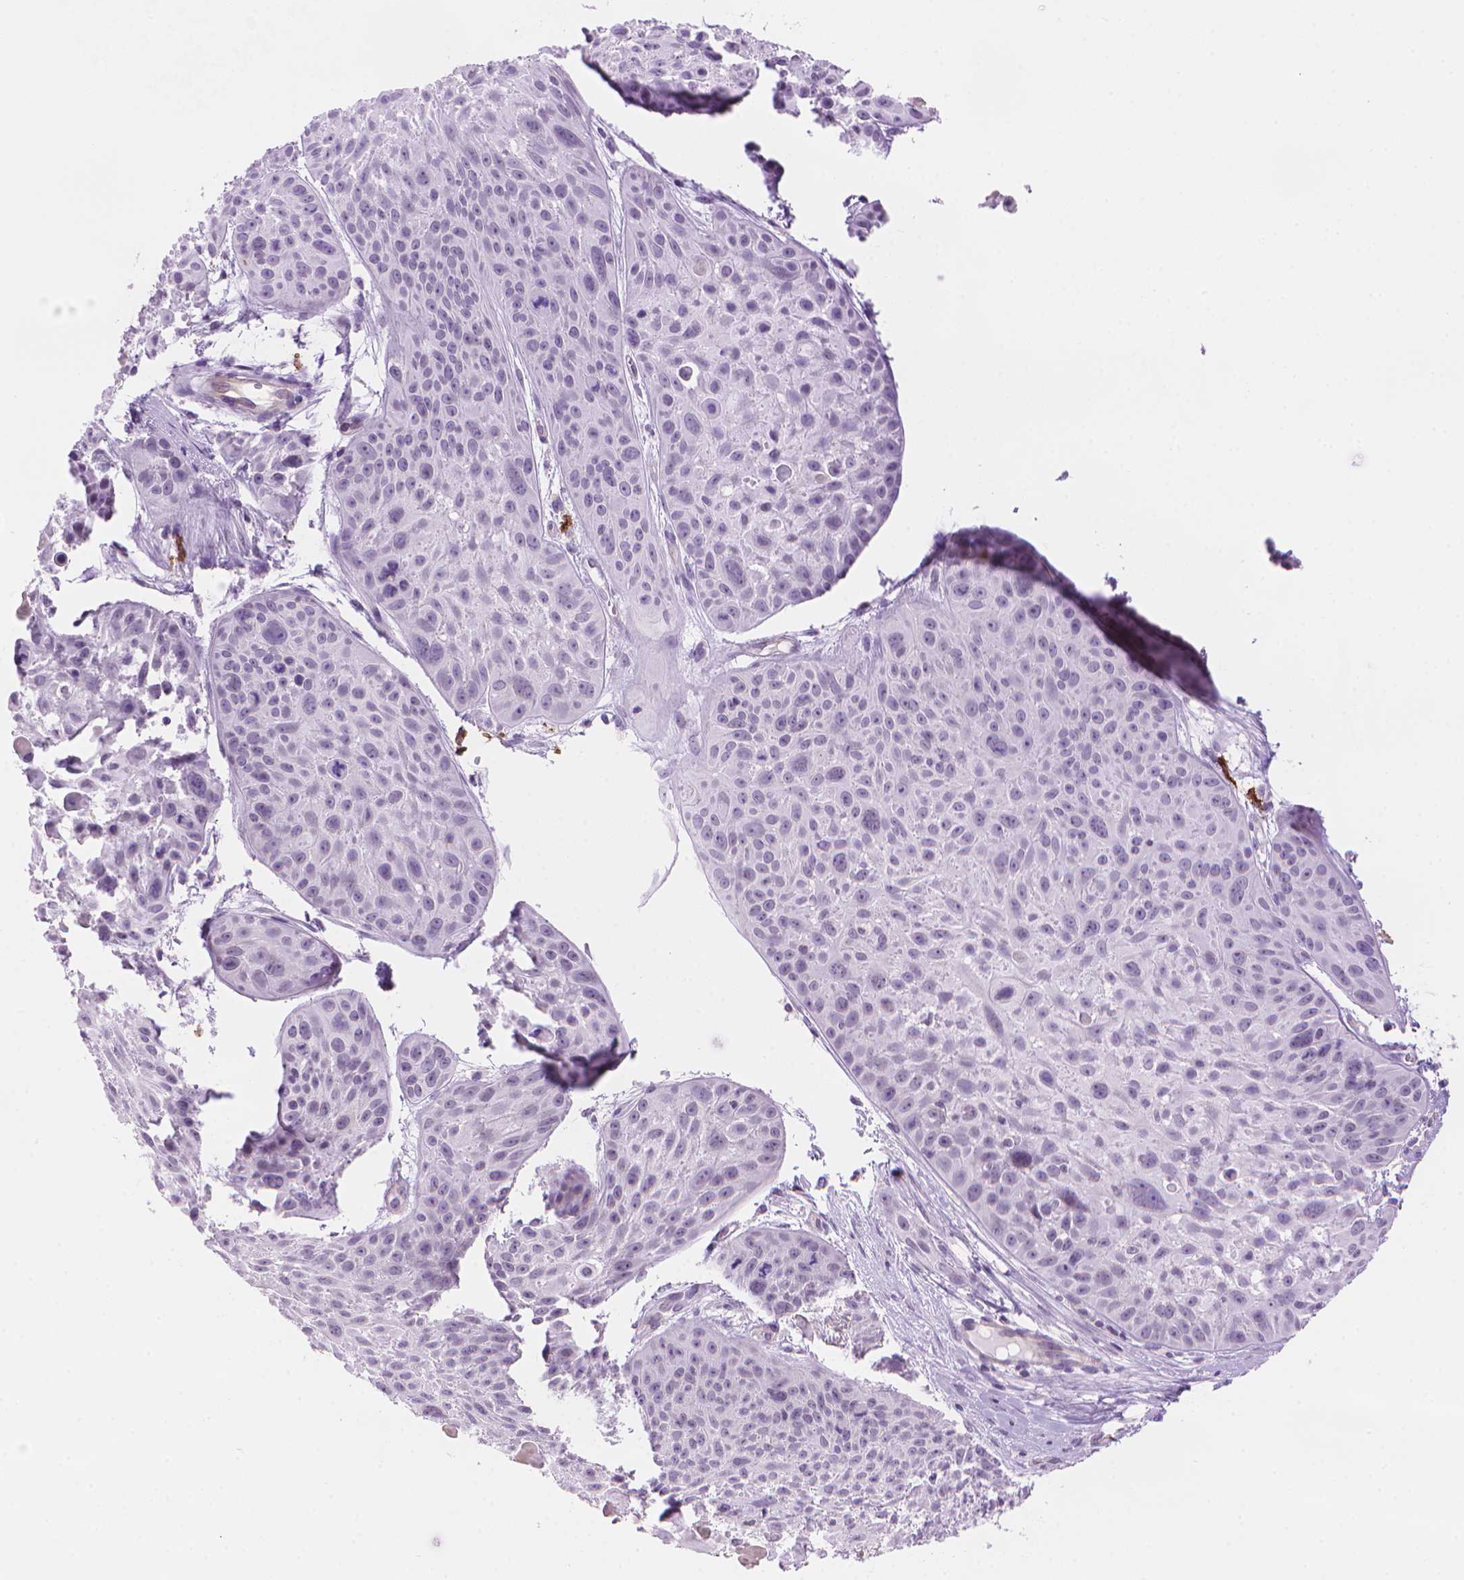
{"staining": {"intensity": "negative", "quantity": "none", "location": "none"}, "tissue": "skin cancer", "cell_type": "Tumor cells", "image_type": "cancer", "snomed": [{"axis": "morphology", "description": "Squamous cell carcinoma, NOS"}, {"axis": "topography", "description": "Skin"}, {"axis": "topography", "description": "Anal"}], "caption": "This is a photomicrograph of immunohistochemistry staining of skin cancer (squamous cell carcinoma), which shows no staining in tumor cells.", "gene": "TMEM184A", "patient": {"sex": "female", "age": 75}}